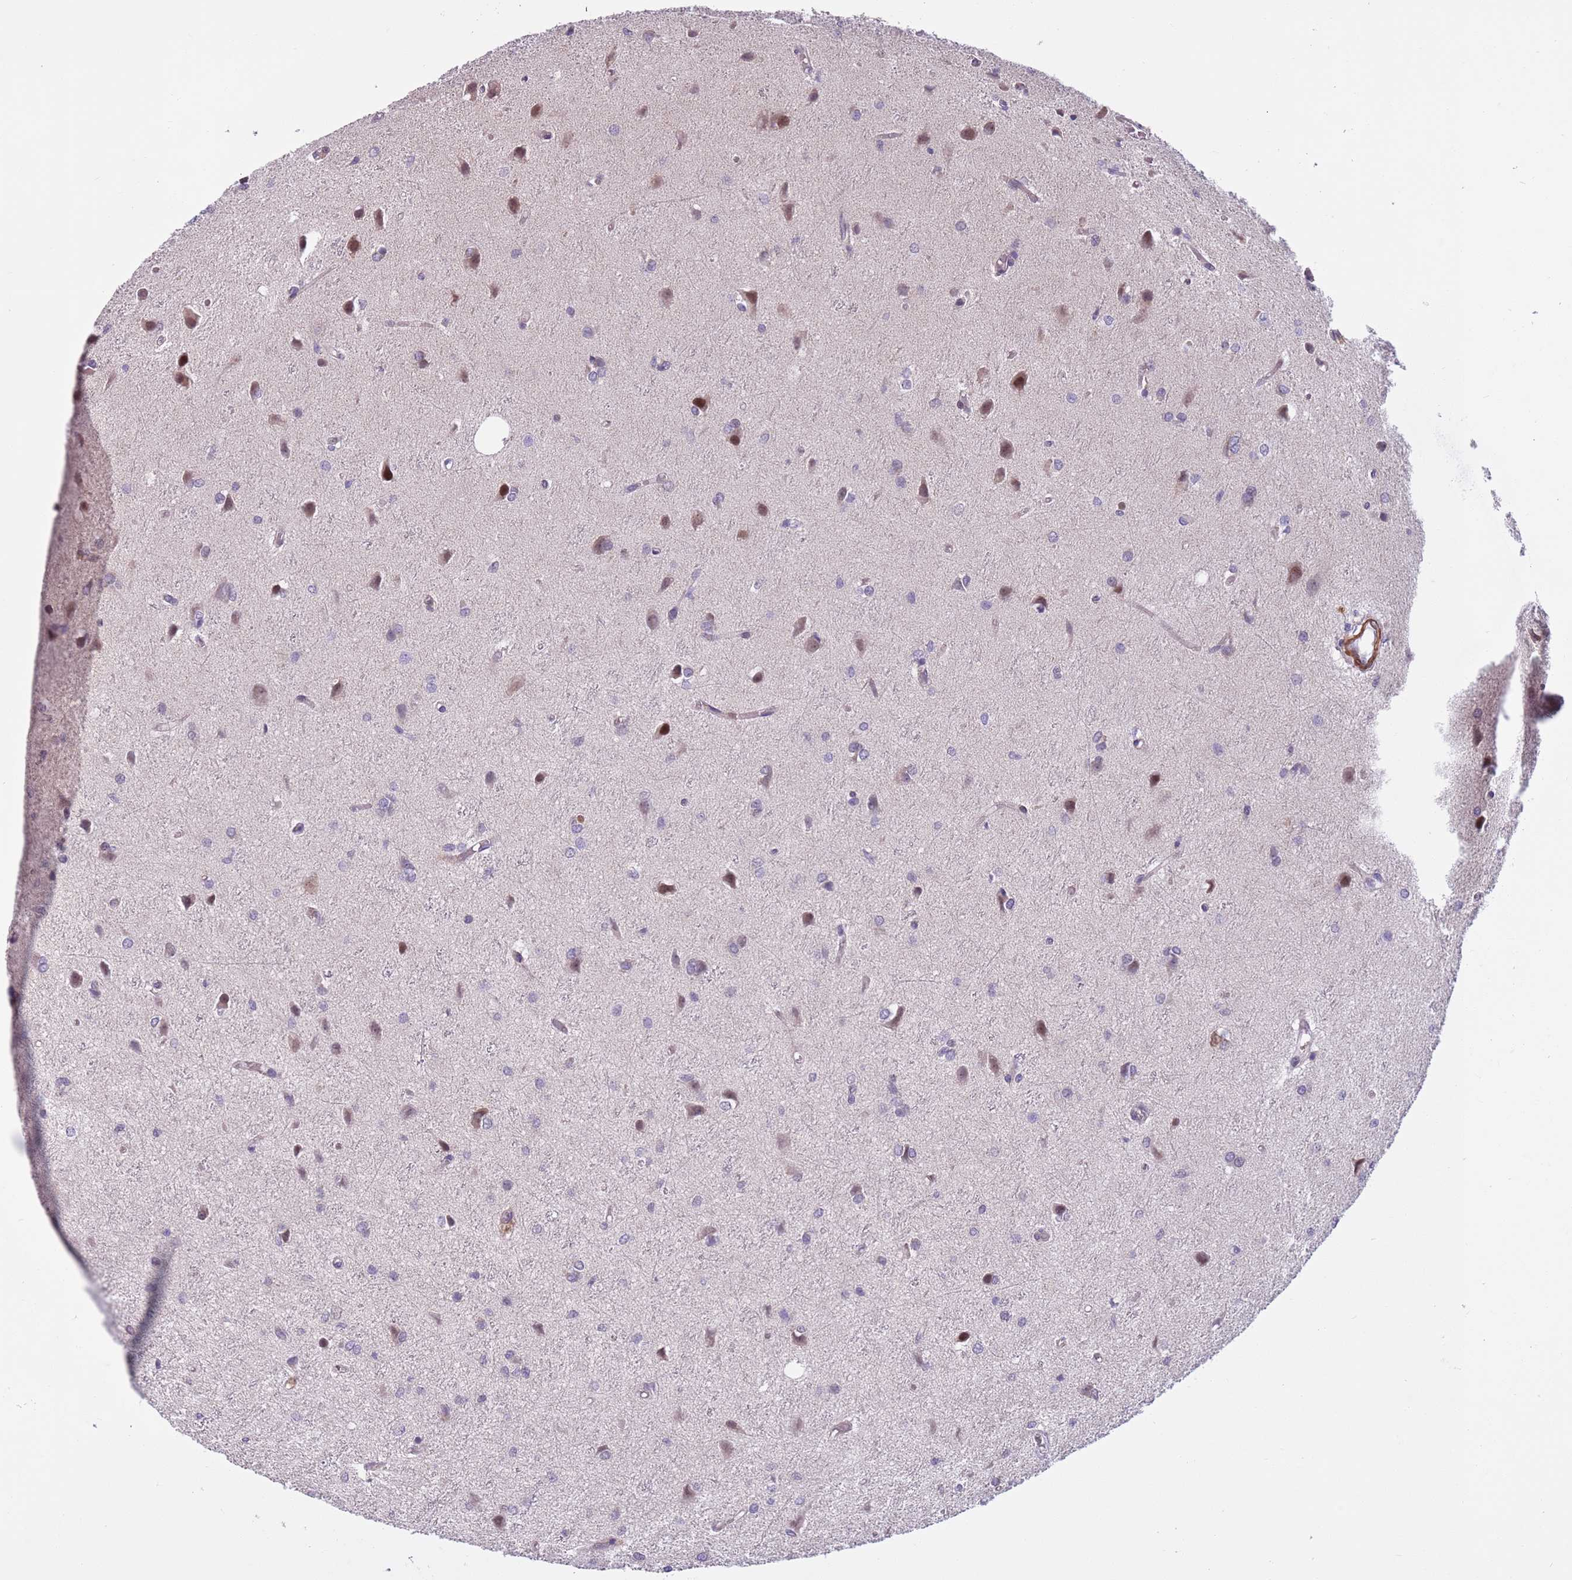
{"staining": {"intensity": "negative", "quantity": "none", "location": "none"}, "tissue": "glioma", "cell_type": "Tumor cells", "image_type": "cancer", "snomed": [{"axis": "morphology", "description": "Glioma, malignant, High grade"}, {"axis": "topography", "description": "Brain"}], "caption": "Immunohistochemical staining of glioma demonstrates no significant staining in tumor cells. (DAB (3,3'-diaminobenzidine) immunohistochemistry (IHC) with hematoxylin counter stain).", "gene": "JAML", "patient": {"sex": "female", "age": 50}}